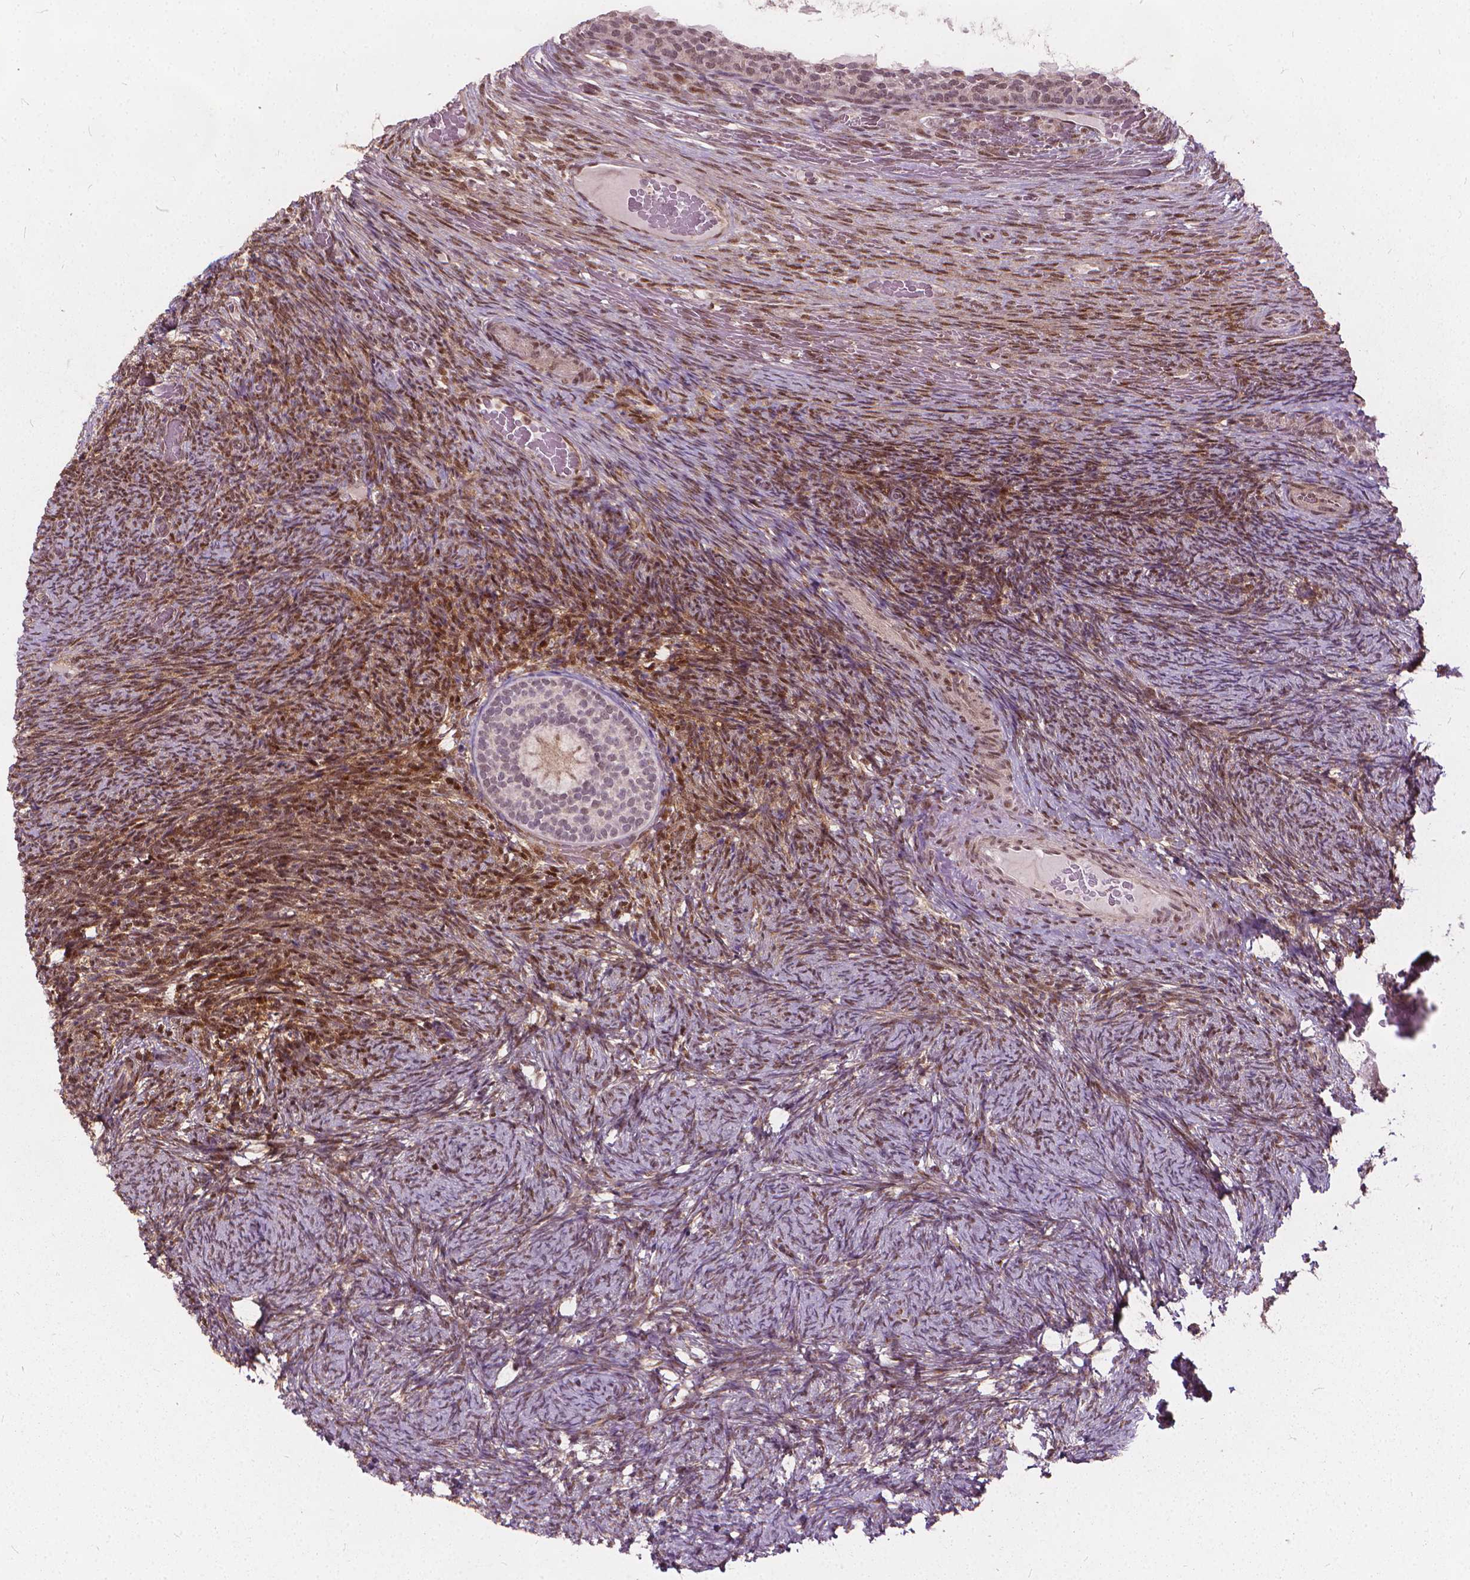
{"staining": {"intensity": "negative", "quantity": "none", "location": "none"}, "tissue": "ovary", "cell_type": "Follicle cells", "image_type": "normal", "snomed": [{"axis": "morphology", "description": "Normal tissue, NOS"}, {"axis": "topography", "description": "Ovary"}], "caption": "Micrograph shows no significant protein staining in follicle cells of benign ovary. (DAB immunohistochemistry with hematoxylin counter stain).", "gene": "STAT5B", "patient": {"sex": "female", "age": 34}}